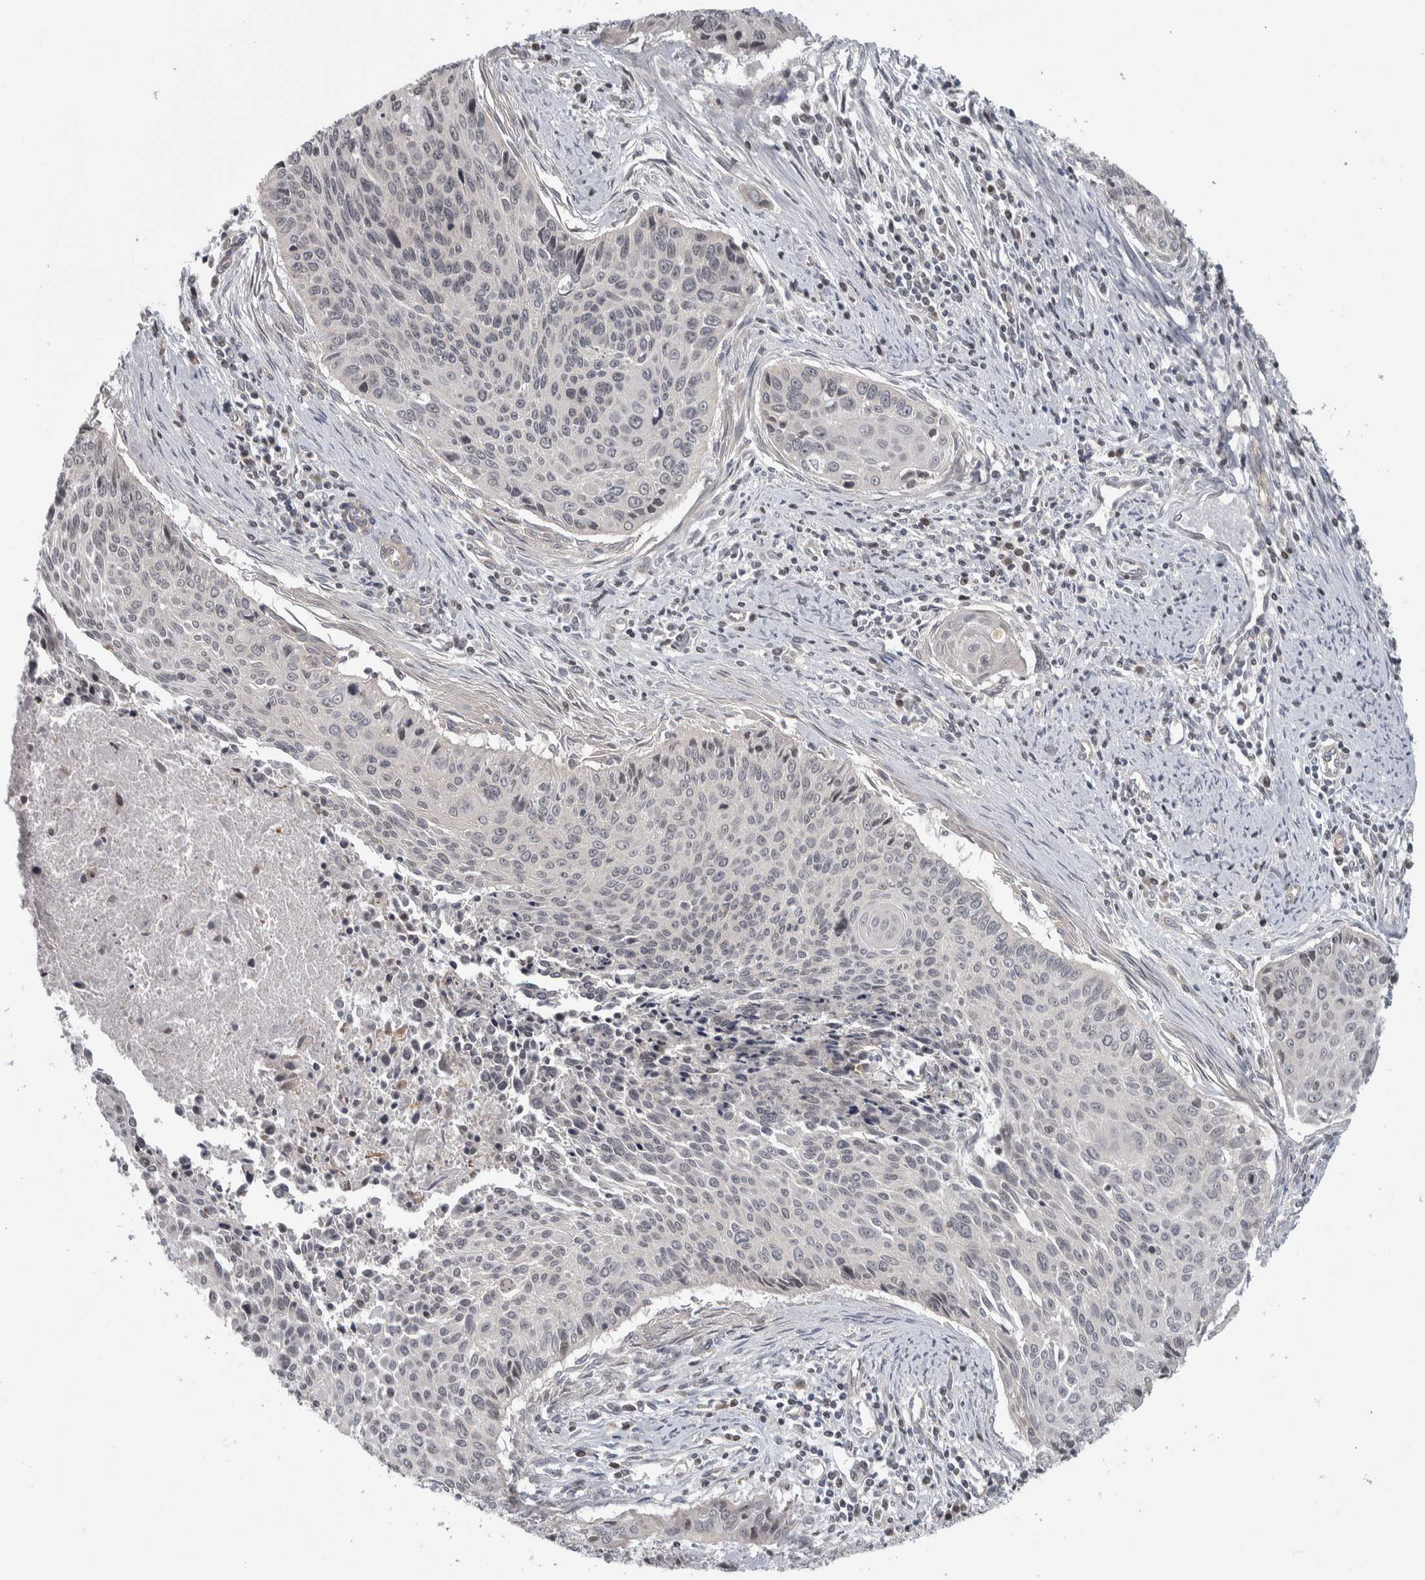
{"staining": {"intensity": "negative", "quantity": "none", "location": "none"}, "tissue": "cervical cancer", "cell_type": "Tumor cells", "image_type": "cancer", "snomed": [{"axis": "morphology", "description": "Squamous cell carcinoma, NOS"}, {"axis": "topography", "description": "Cervix"}], "caption": "The histopathology image shows no staining of tumor cells in cervical squamous cell carcinoma.", "gene": "CWC27", "patient": {"sex": "female", "age": 55}}